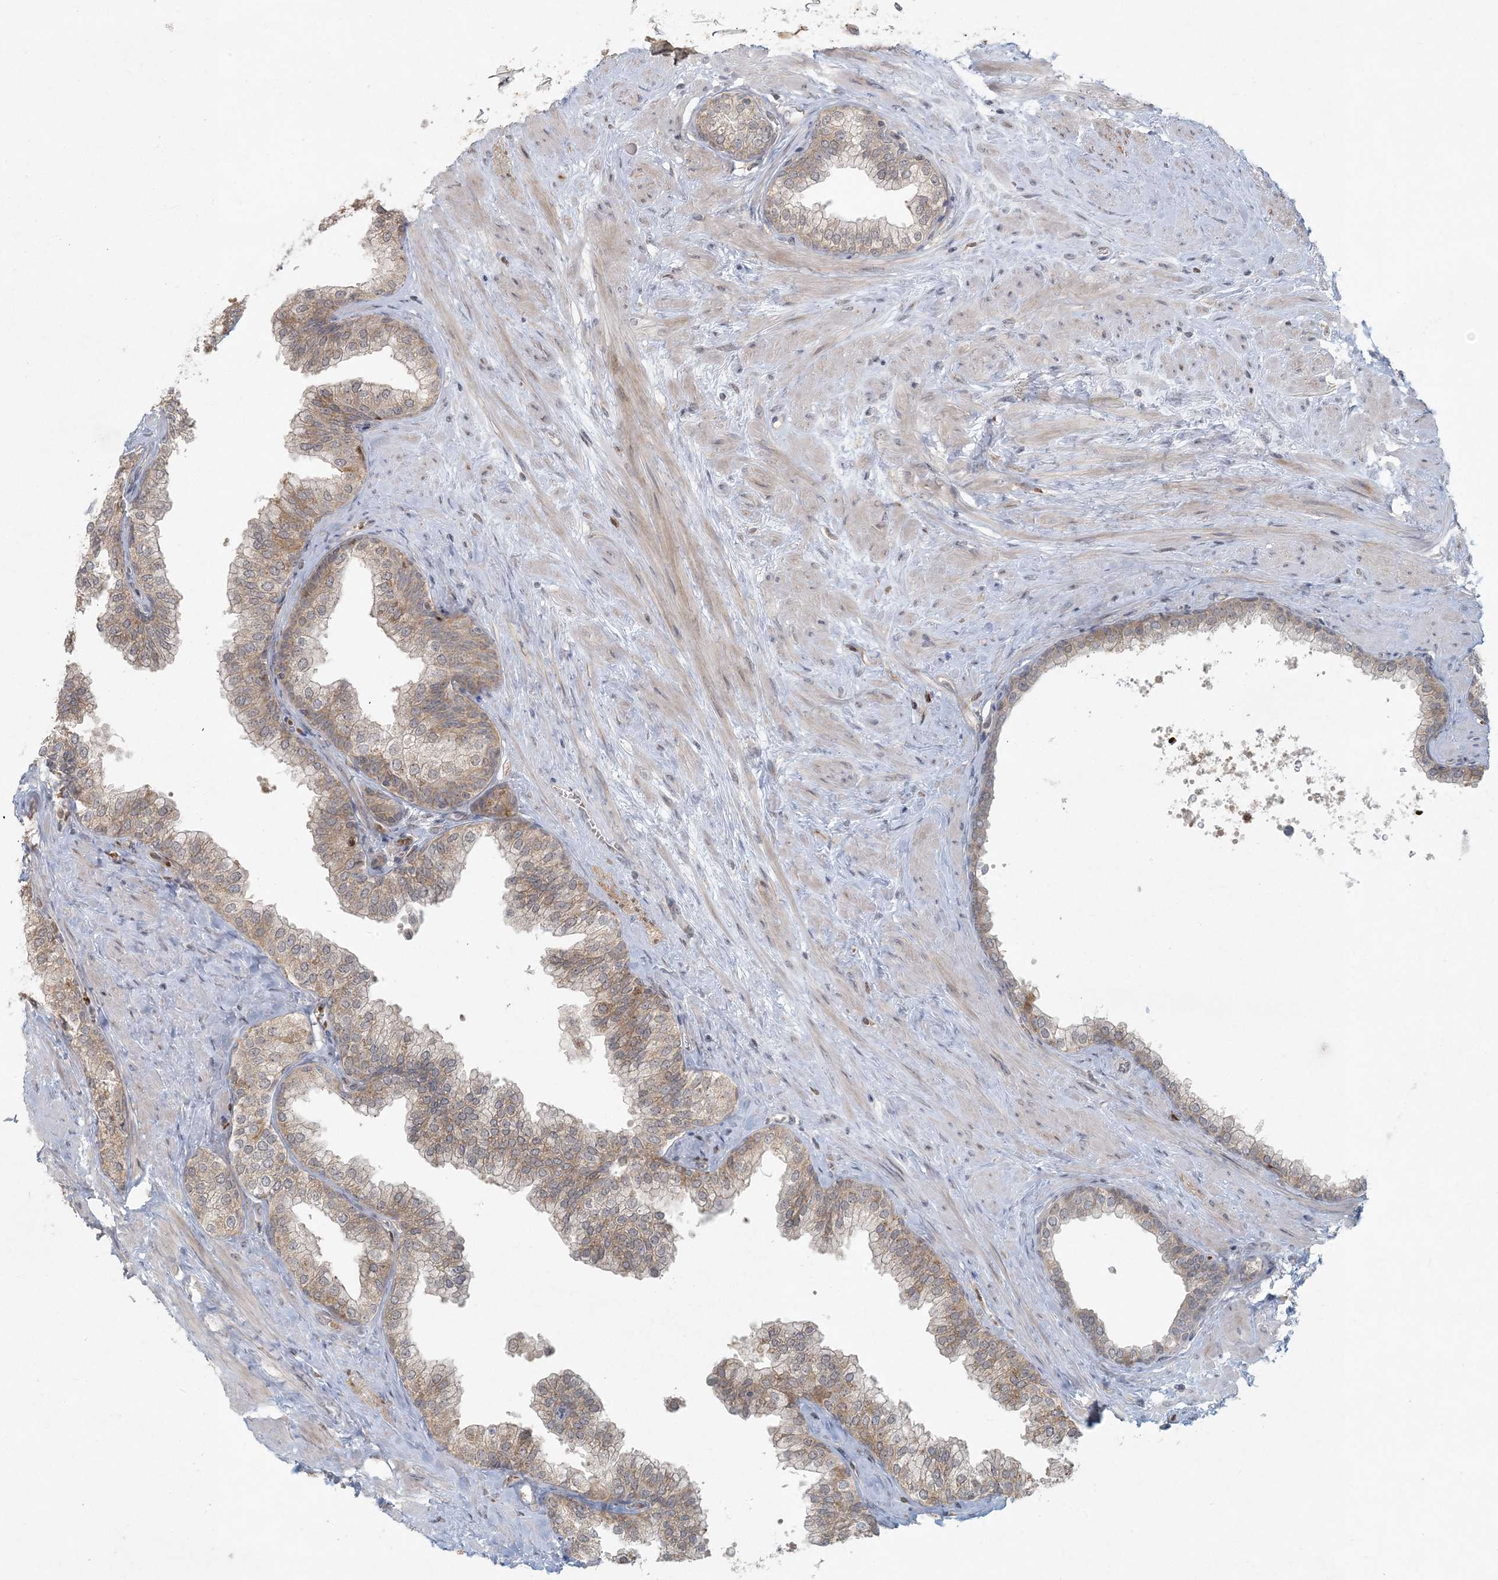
{"staining": {"intensity": "weak", "quantity": "25%-75%", "location": "cytoplasmic/membranous"}, "tissue": "prostate", "cell_type": "Glandular cells", "image_type": "normal", "snomed": [{"axis": "morphology", "description": "Normal tissue, NOS"}, {"axis": "morphology", "description": "Urothelial carcinoma, Low grade"}, {"axis": "topography", "description": "Urinary bladder"}, {"axis": "topography", "description": "Prostate"}], "caption": "Immunohistochemical staining of unremarkable prostate exhibits weak cytoplasmic/membranous protein positivity in about 25%-75% of glandular cells.", "gene": "CTDNEP1", "patient": {"sex": "male", "age": 60}}